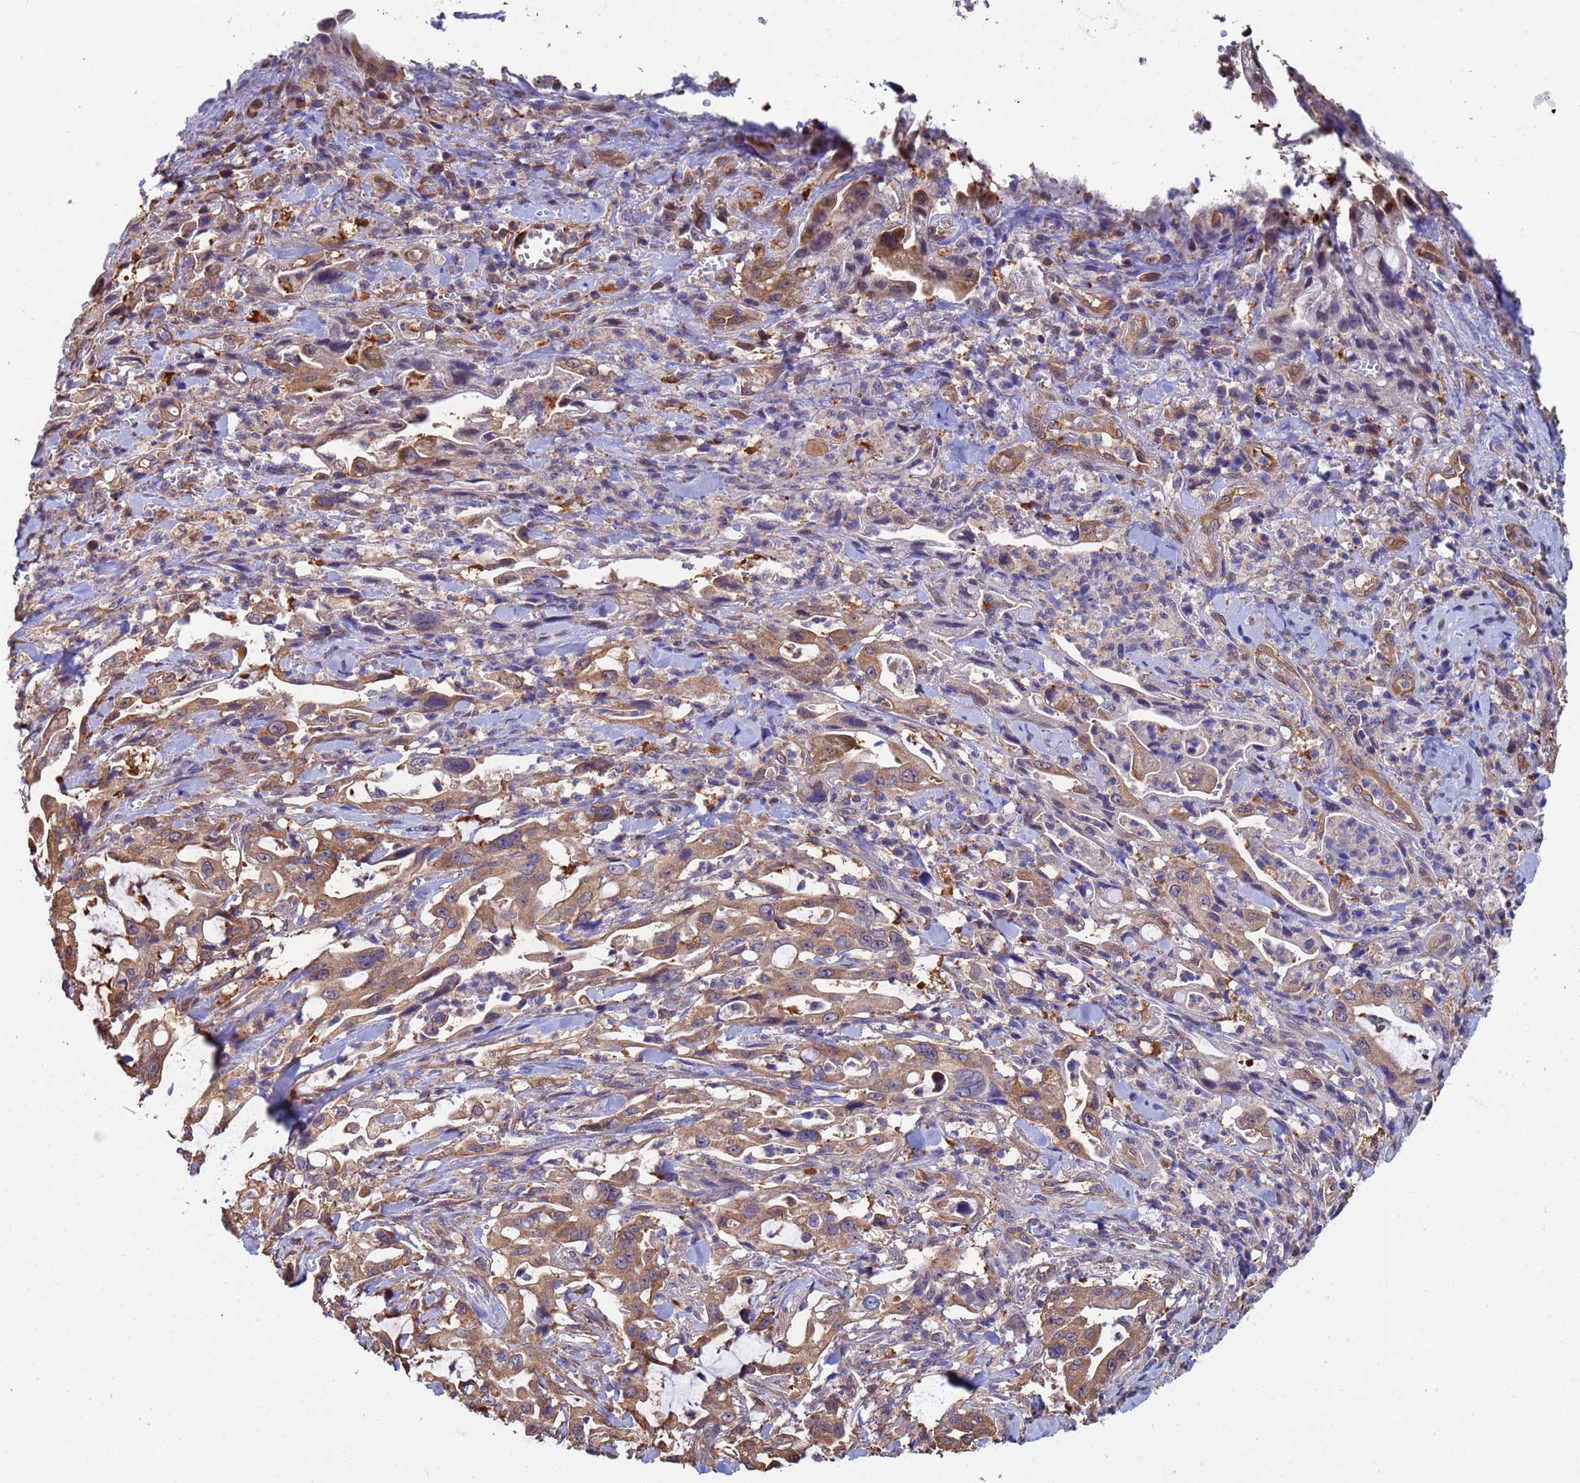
{"staining": {"intensity": "moderate", "quantity": ">75%", "location": "cytoplasmic/membranous"}, "tissue": "pancreatic cancer", "cell_type": "Tumor cells", "image_type": "cancer", "snomed": [{"axis": "morphology", "description": "Adenocarcinoma, NOS"}, {"axis": "topography", "description": "Pancreas"}], "caption": "A micrograph showing moderate cytoplasmic/membranous expression in about >75% of tumor cells in adenocarcinoma (pancreatic), as visualized by brown immunohistochemical staining.", "gene": "FAM25A", "patient": {"sex": "female", "age": 61}}